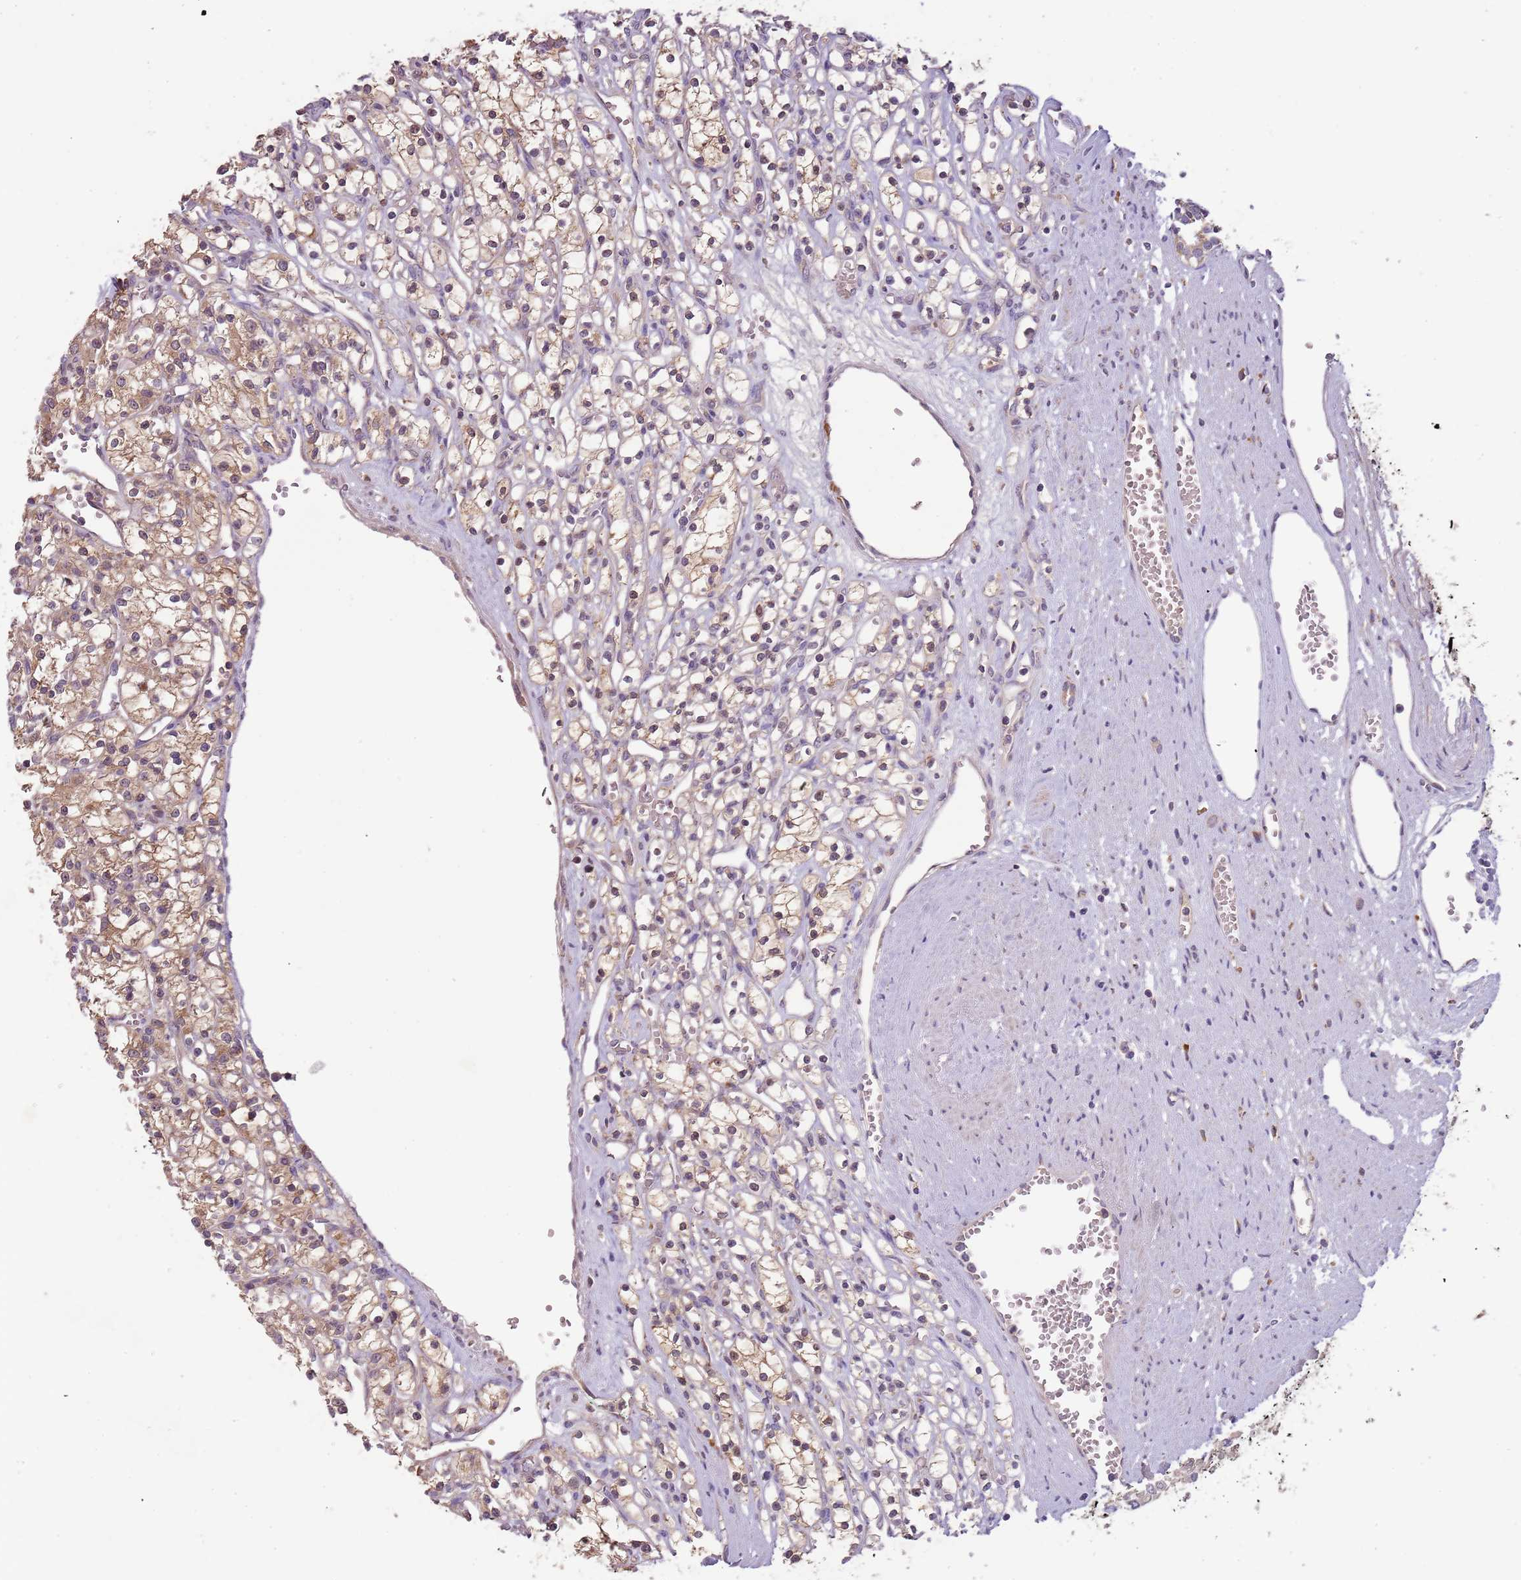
{"staining": {"intensity": "moderate", "quantity": "25%-75%", "location": "cytoplasmic/membranous"}, "tissue": "renal cancer", "cell_type": "Tumor cells", "image_type": "cancer", "snomed": [{"axis": "morphology", "description": "Adenocarcinoma, NOS"}, {"axis": "topography", "description": "Kidney"}], "caption": "DAB (3,3'-diaminobenzidine) immunohistochemical staining of renal adenocarcinoma shows moderate cytoplasmic/membranous protein positivity in about 25%-75% of tumor cells.", "gene": "FECH", "patient": {"sex": "female", "age": 59}}